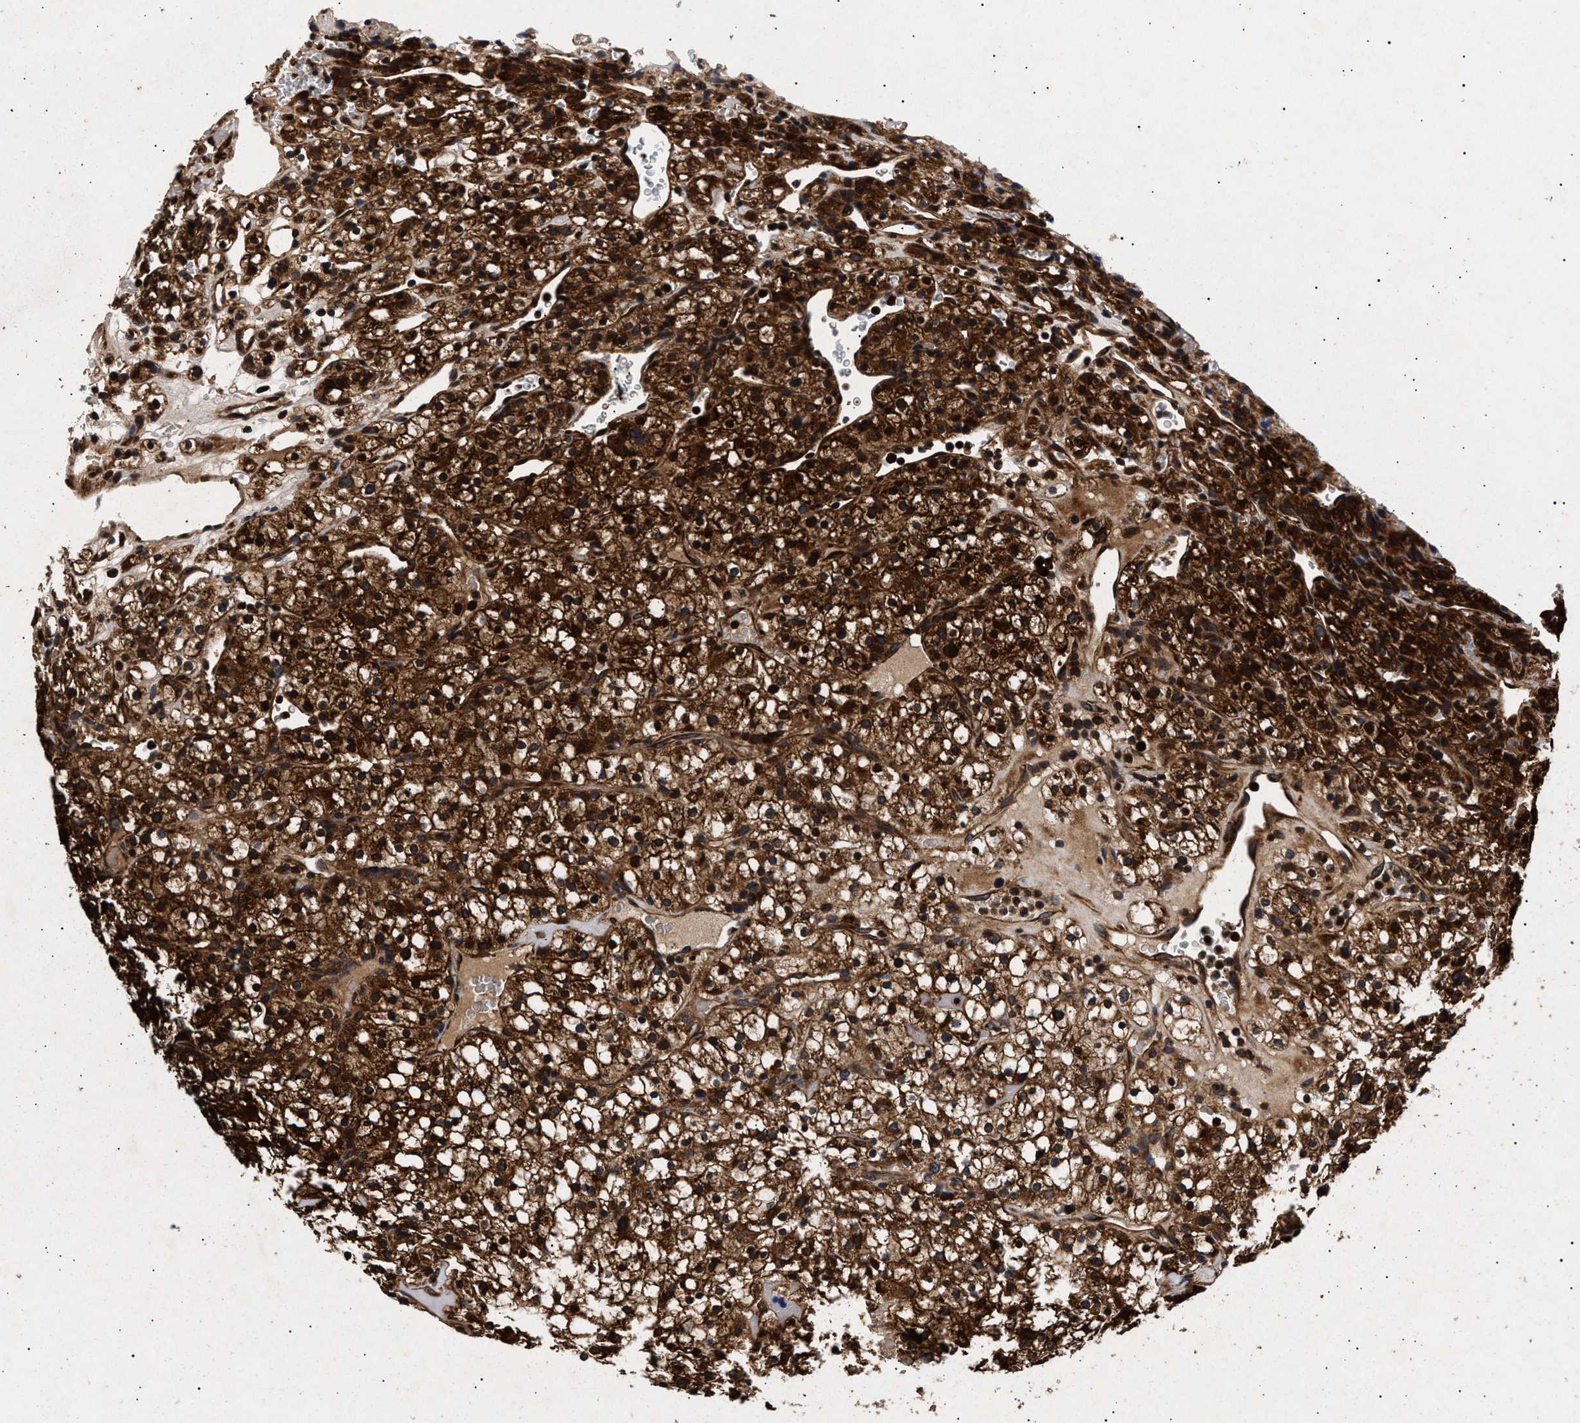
{"staining": {"intensity": "strong", "quantity": ">75%", "location": "cytoplasmic/membranous"}, "tissue": "renal cancer", "cell_type": "Tumor cells", "image_type": "cancer", "snomed": [{"axis": "morphology", "description": "Normal tissue, NOS"}, {"axis": "morphology", "description": "Adenocarcinoma, NOS"}, {"axis": "topography", "description": "Kidney"}], "caption": "Renal cancer (adenocarcinoma) stained for a protein displays strong cytoplasmic/membranous positivity in tumor cells. (brown staining indicates protein expression, while blue staining denotes nuclei).", "gene": "ITGB5", "patient": {"sex": "female", "age": 72}}